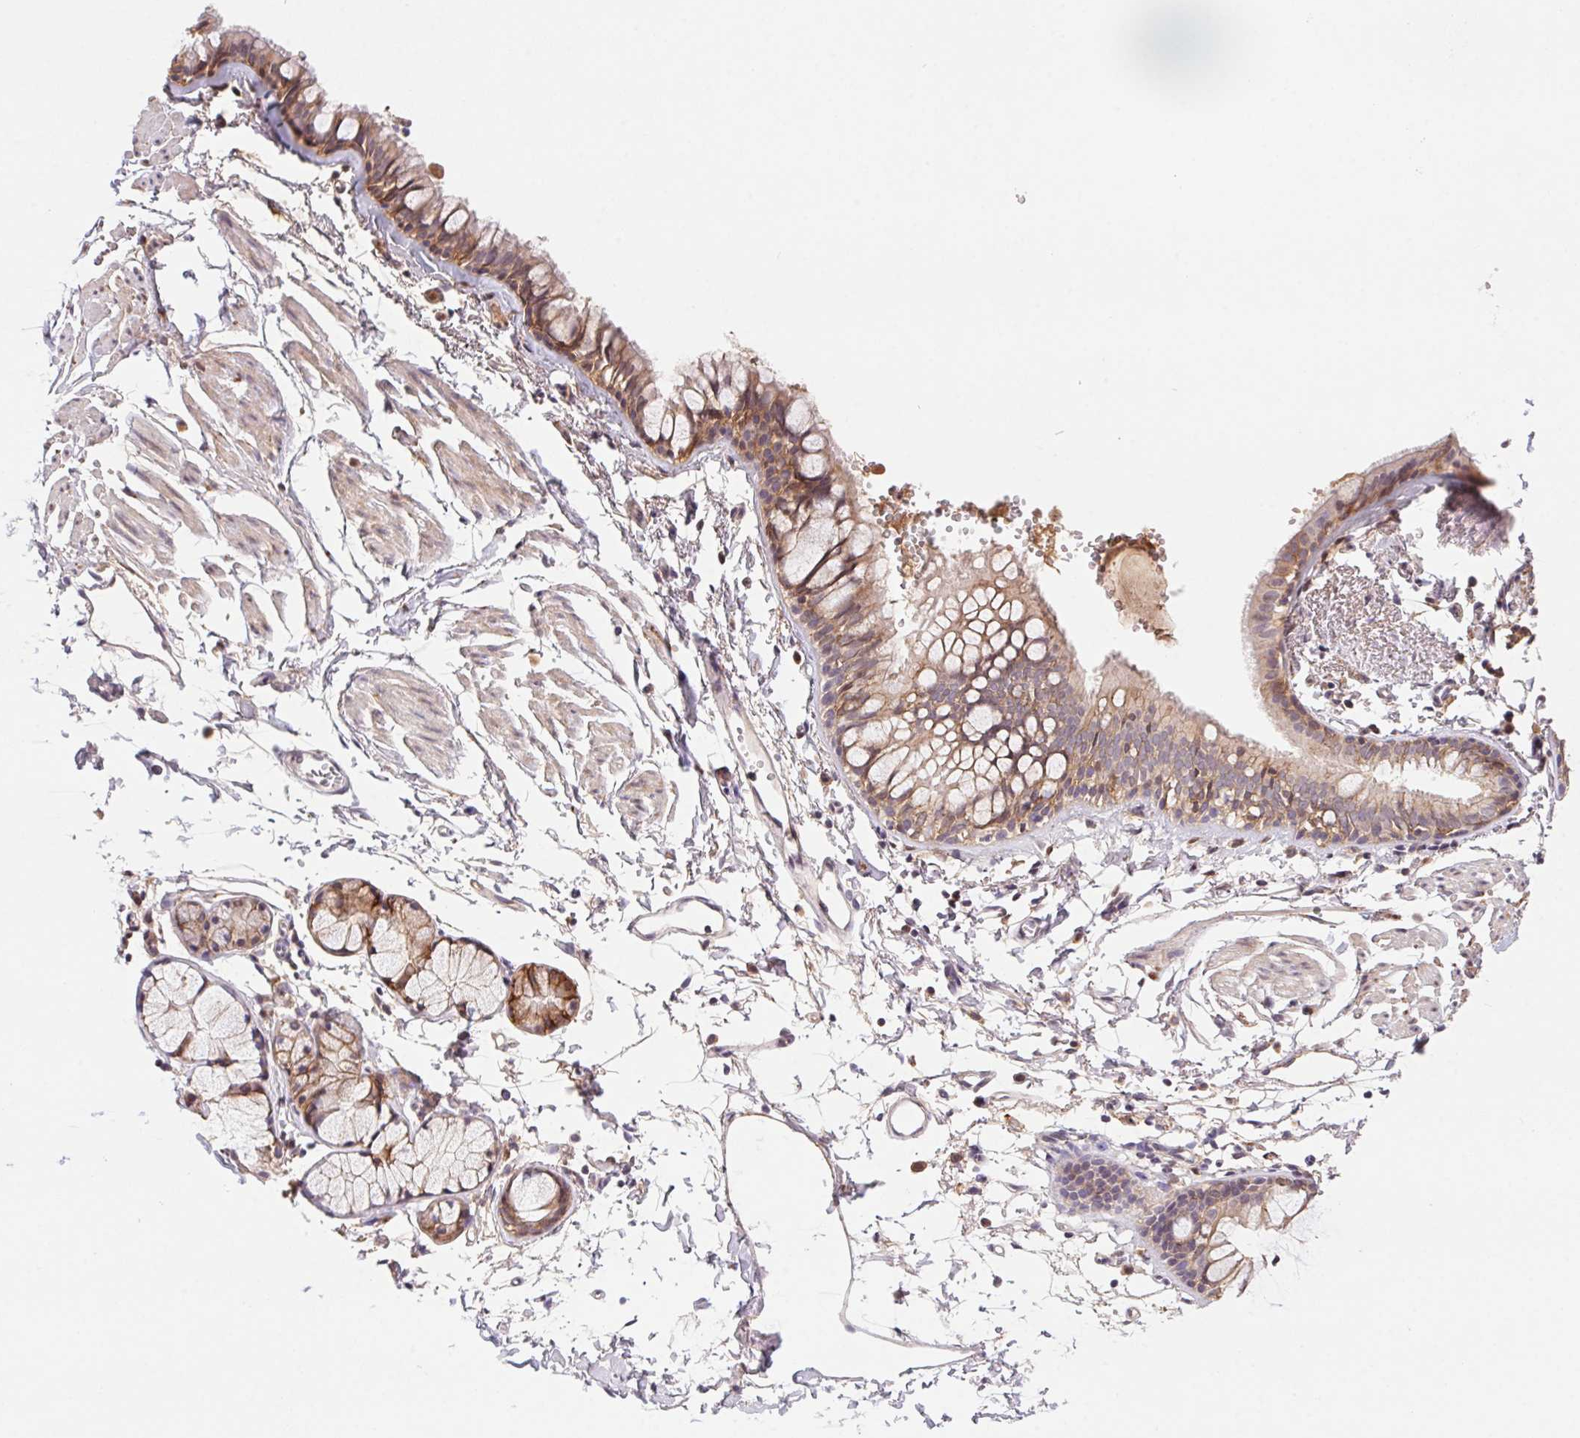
{"staining": {"intensity": "weak", "quantity": "25%-75%", "location": "cytoplasmic/membranous"}, "tissue": "bronchus", "cell_type": "Respiratory epithelial cells", "image_type": "normal", "snomed": [{"axis": "morphology", "description": "Normal tissue, NOS"}, {"axis": "topography", "description": "Cartilage tissue"}, {"axis": "topography", "description": "Bronchus"}], "caption": "Brown immunohistochemical staining in unremarkable bronchus displays weak cytoplasmic/membranous expression in approximately 25%-75% of respiratory epithelial cells. Ihc stains the protein of interest in brown and the nuclei are stained blue.", "gene": "SLC52A2", "patient": {"sex": "female", "age": 59}}